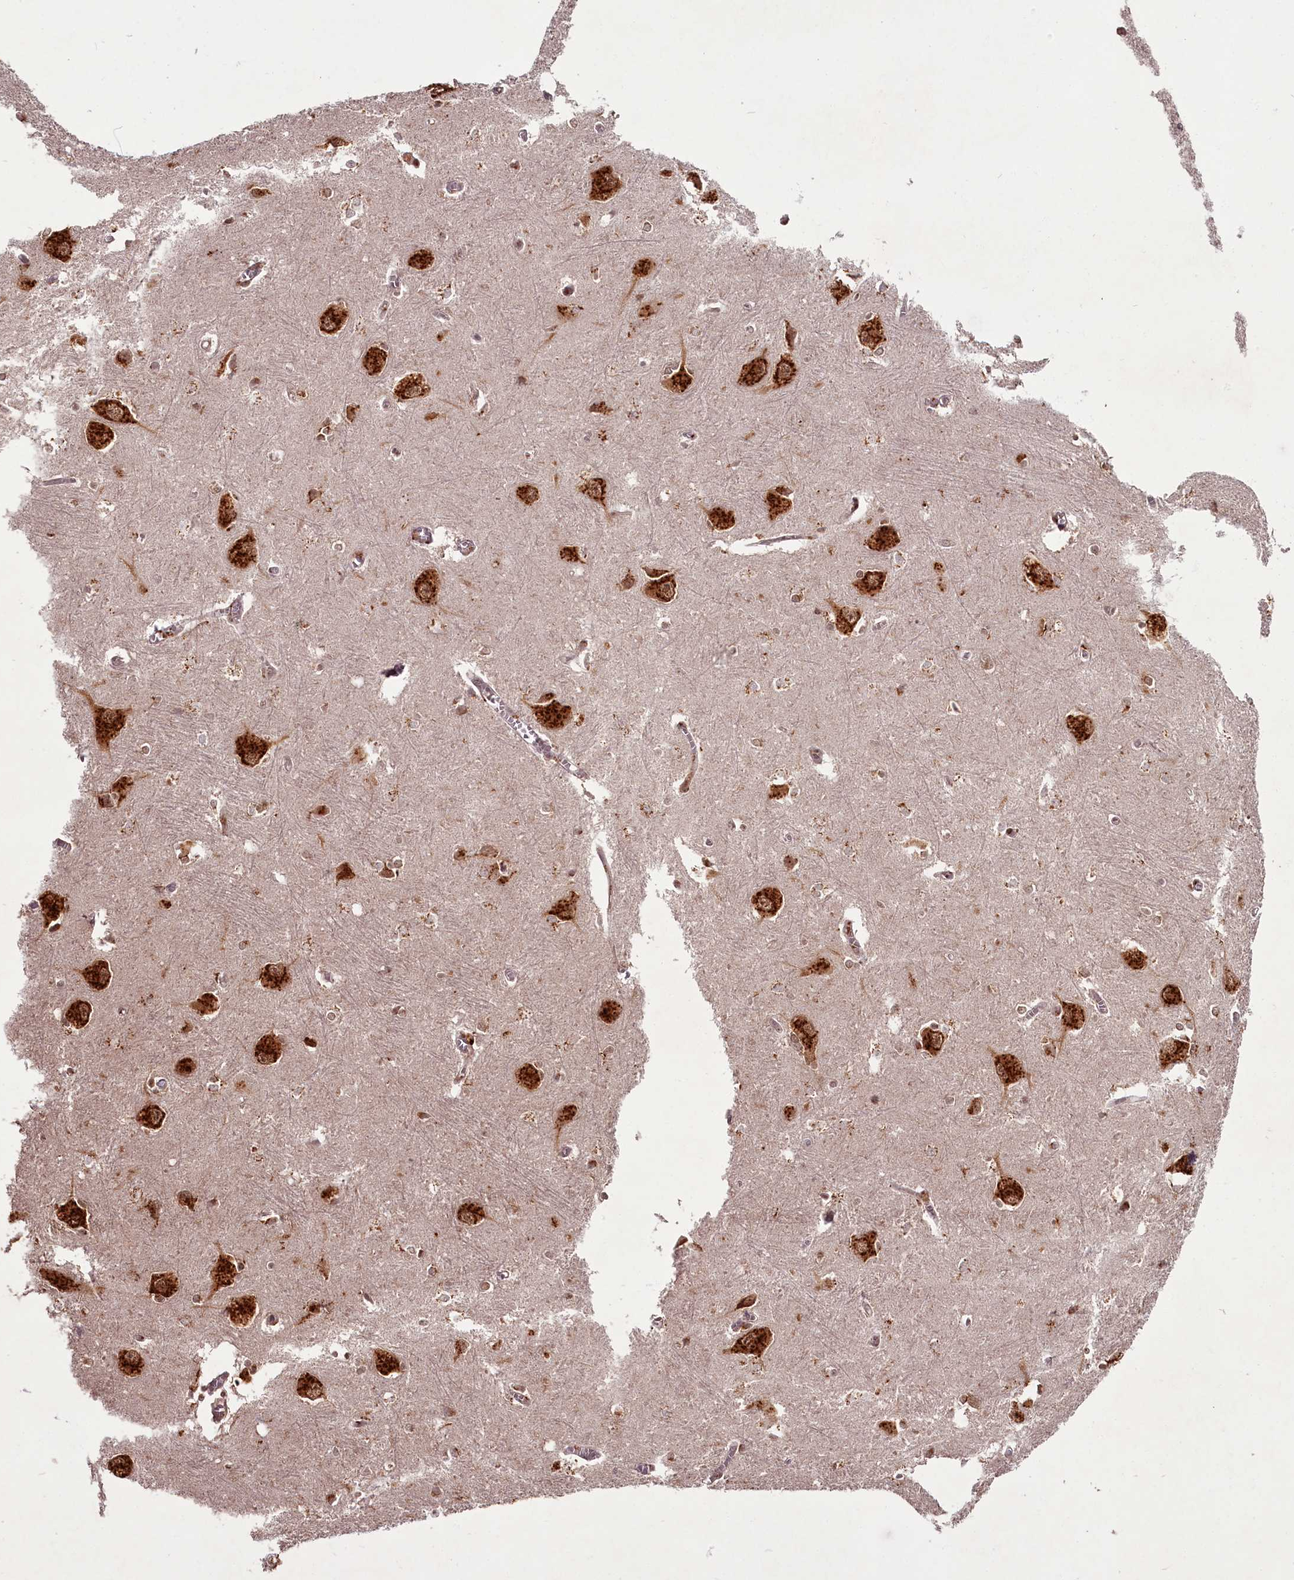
{"staining": {"intensity": "moderate", "quantity": ">75%", "location": "cytoplasmic/membranous,nuclear"}, "tissue": "caudate", "cell_type": "Glial cells", "image_type": "normal", "snomed": [{"axis": "morphology", "description": "Normal tissue, NOS"}, {"axis": "topography", "description": "Lateral ventricle wall"}], "caption": "DAB immunohistochemical staining of benign caudate demonstrates moderate cytoplasmic/membranous,nuclear protein expression in about >75% of glial cells. (DAB (3,3'-diaminobenzidine) IHC, brown staining for protein, blue staining for nuclei).", "gene": "CEP83", "patient": {"sex": "male", "age": 37}}